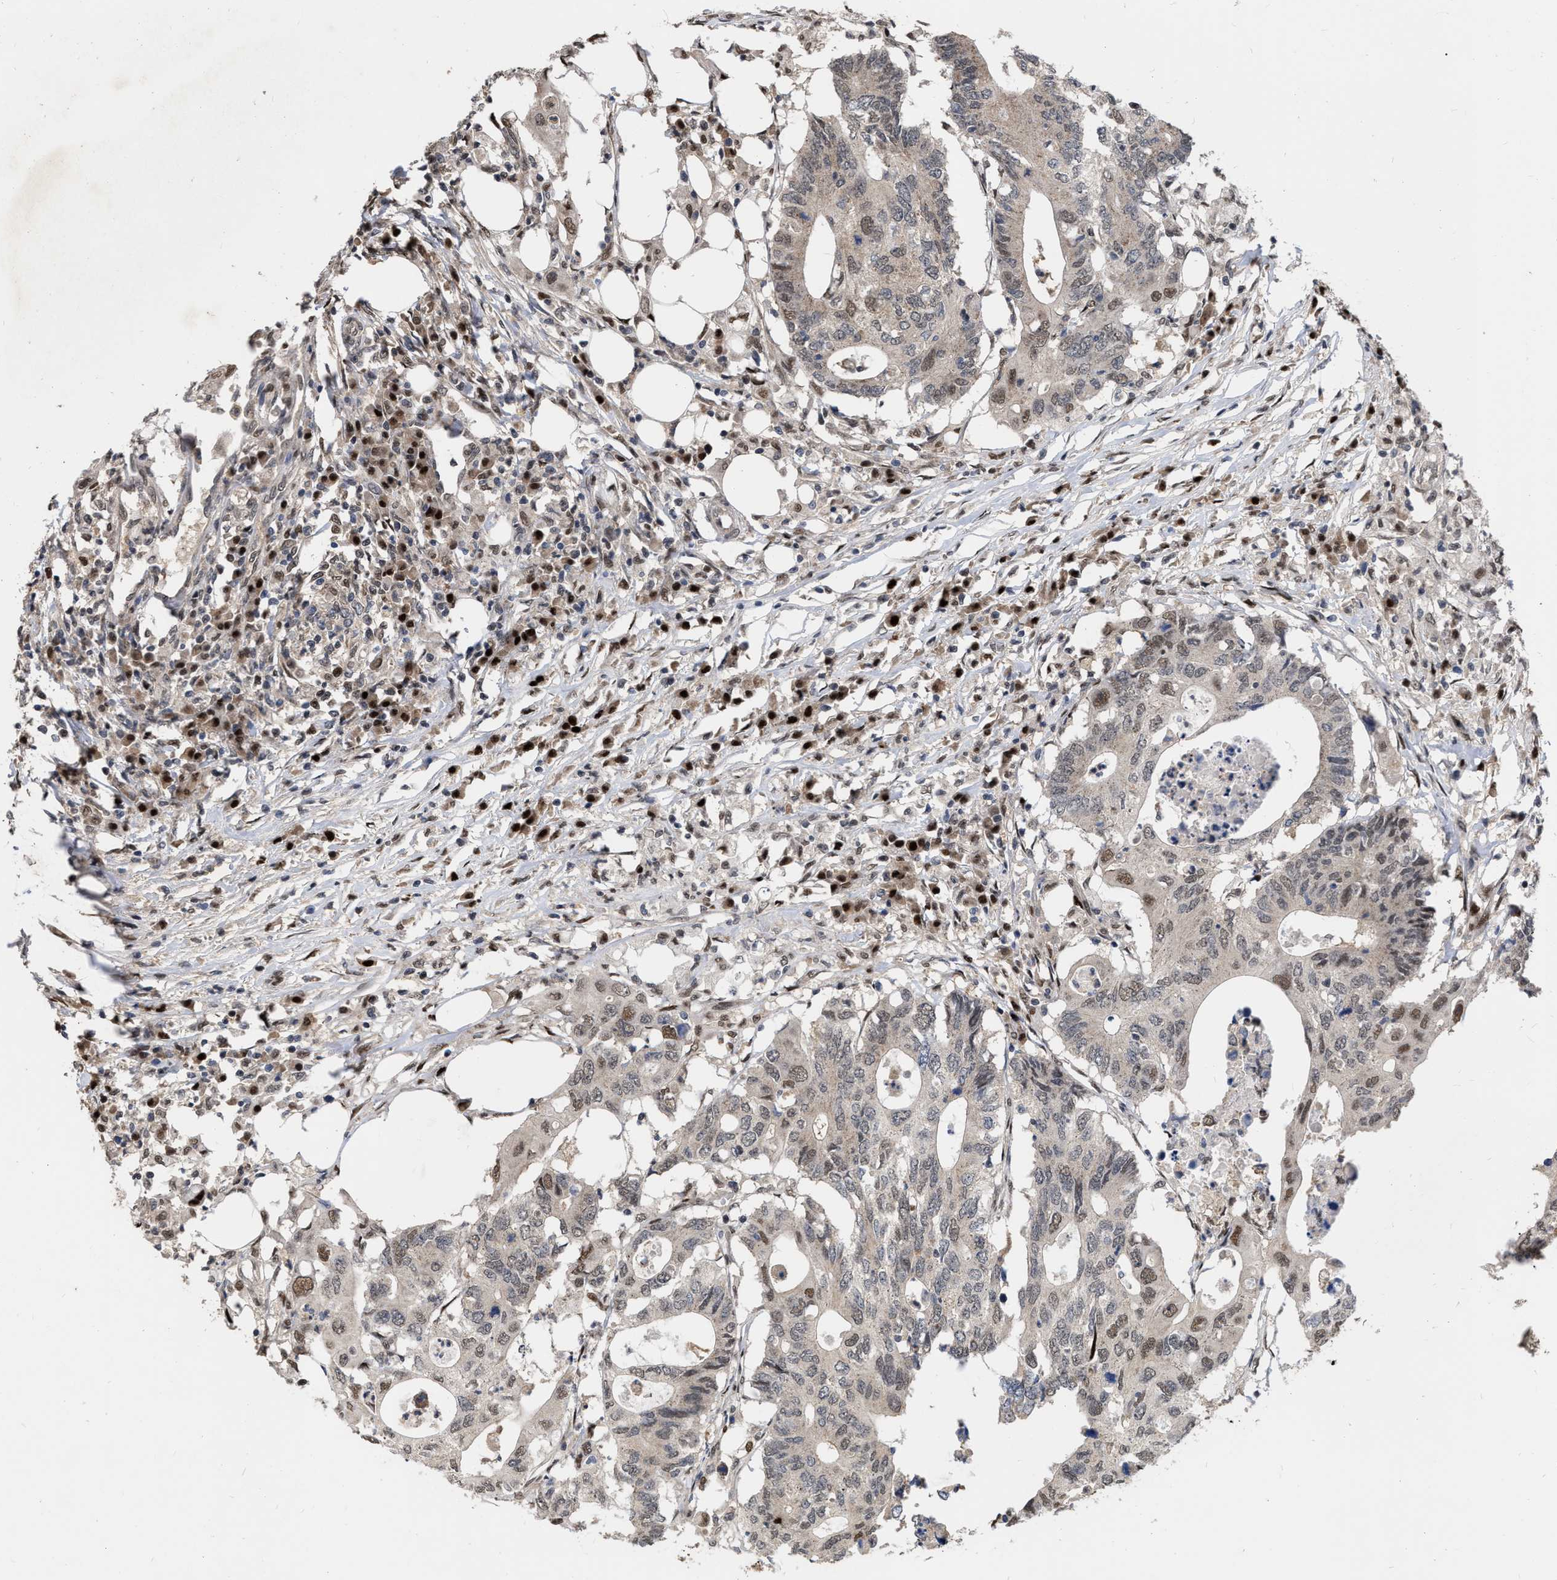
{"staining": {"intensity": "moderate", "quantity": "<25%", "location": "nuclear"}, "tissue": "colorectal cancer", "cell_type": "Tumor cells", "image_type": "cancer", "snomed": [{"axis": "morphology", "description": "Adenocarcinoma, NOS"}, {"axis": "topography", "description": "Colon"}], "caption": "Immunohistochemical staining of colorectal adenocarcinoma demonstrates low levels of moderate nuclear staining in approximately <25% of tumor cells.", "gene": "MDM4", "patient": {"sex": "male", "age": 71}}